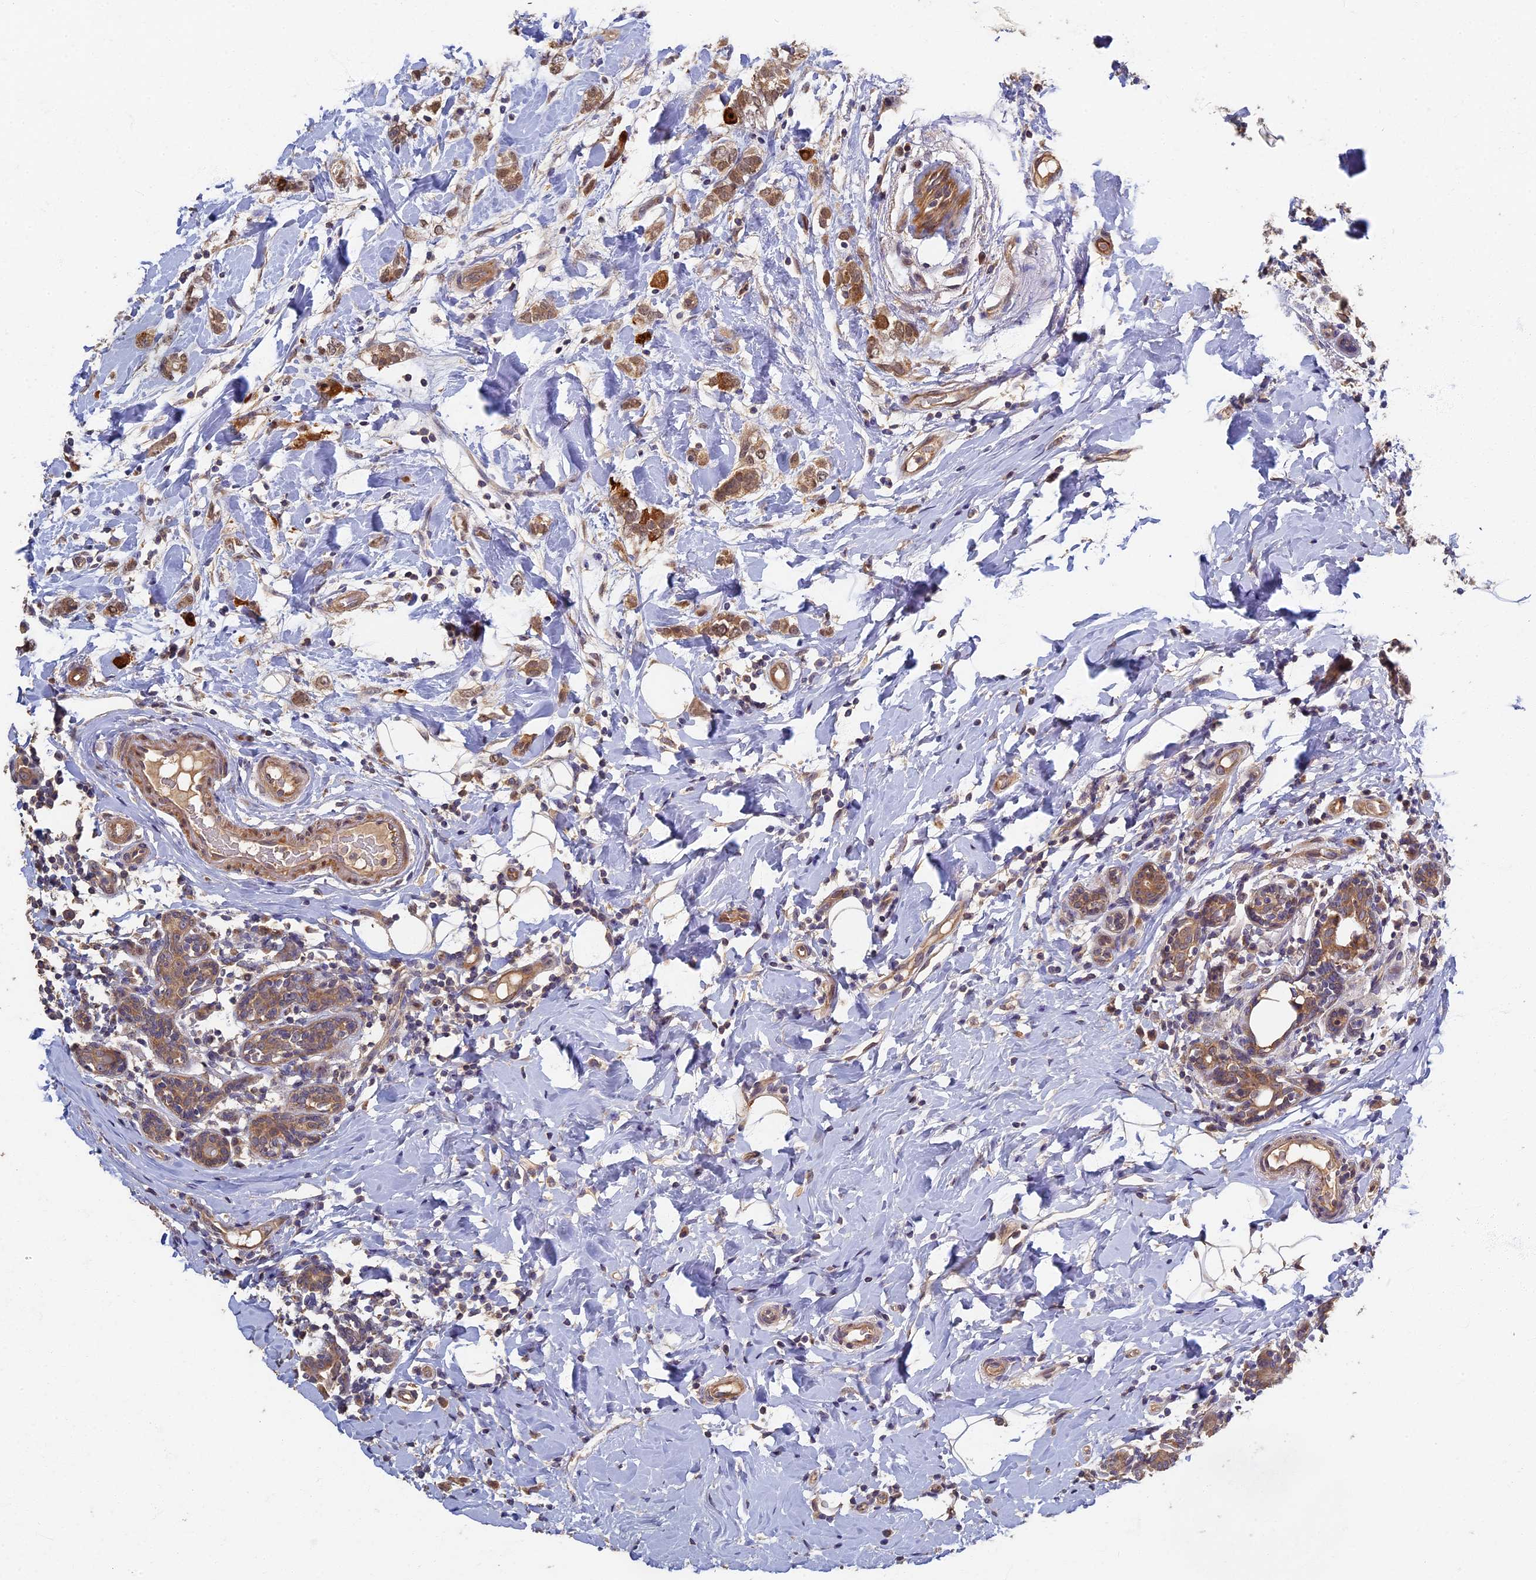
{"staining": {"intensity": "moderate", "quantity": "25%-75%", "location": "cytoplasmic/membranous"}, "tissue": "breast cancer", "cell_type": "Tumor cells", "image_type": "cancer", "snomed": [{"axis": "morphology", "description": "Normal tissue, NOS"}, {"axis": "morphology", "description": "Lobular carcinoma"}, {"axis": "topography", "description": "Breast"}], "caption": "Immunohistochemical staining of human breast cancer (lobular carcinoma) displays medium levels of moderate cytoplasmic/membranous protein staining in approximately 25%-75% of tumor cells. Immunohistochemistry stains the protein in brown and the nuclei are stained blue.", "gene": "RSPH3", "patient": {"sex": "female", "age": 47}}